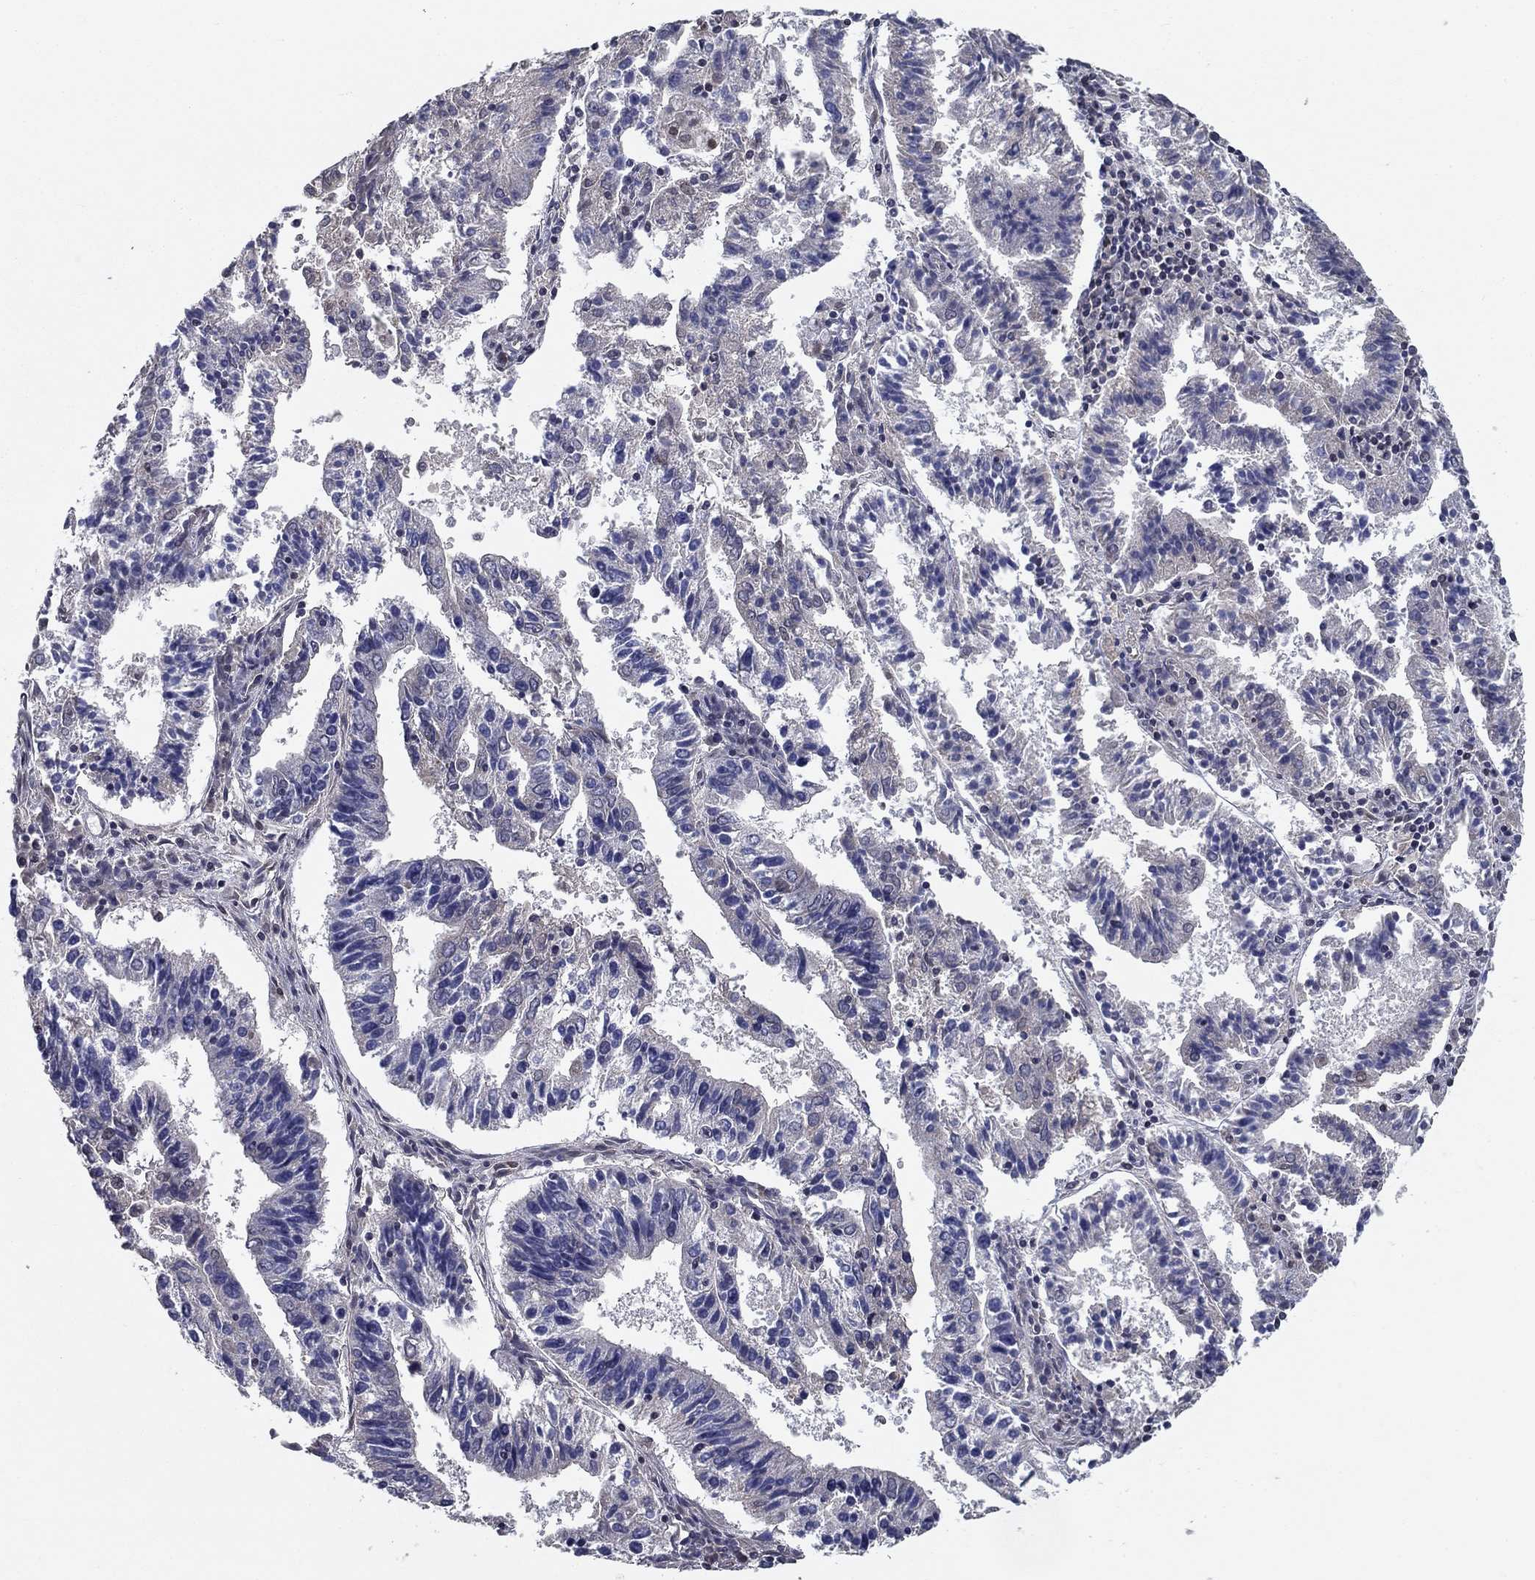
{"staining": {"intensity": "negative", "quantity": "none", "location": "none"}, "tissue": "endometrial cancer", "cell_type": "Tumor cells", "image_type": "cancer", "snomed": [{"axis": "morphology", "description": "Adenocarcinoma, NOS"}, {"axis": "topography", "description": "Endometrium"}], "caption": "This photomicrograph is of adenocarcinoma (endometrial) stained with IHC to label a protein in brown with the nuclei are counter-stained blue. There is no expression in tumor cells. (Brightfield microscopy of DAB (3,3'-diaminobenzidine) immunohistochemistry at high magnification).", "gene": "SYNC", "patient": {"sex": "female", "age": 82}}